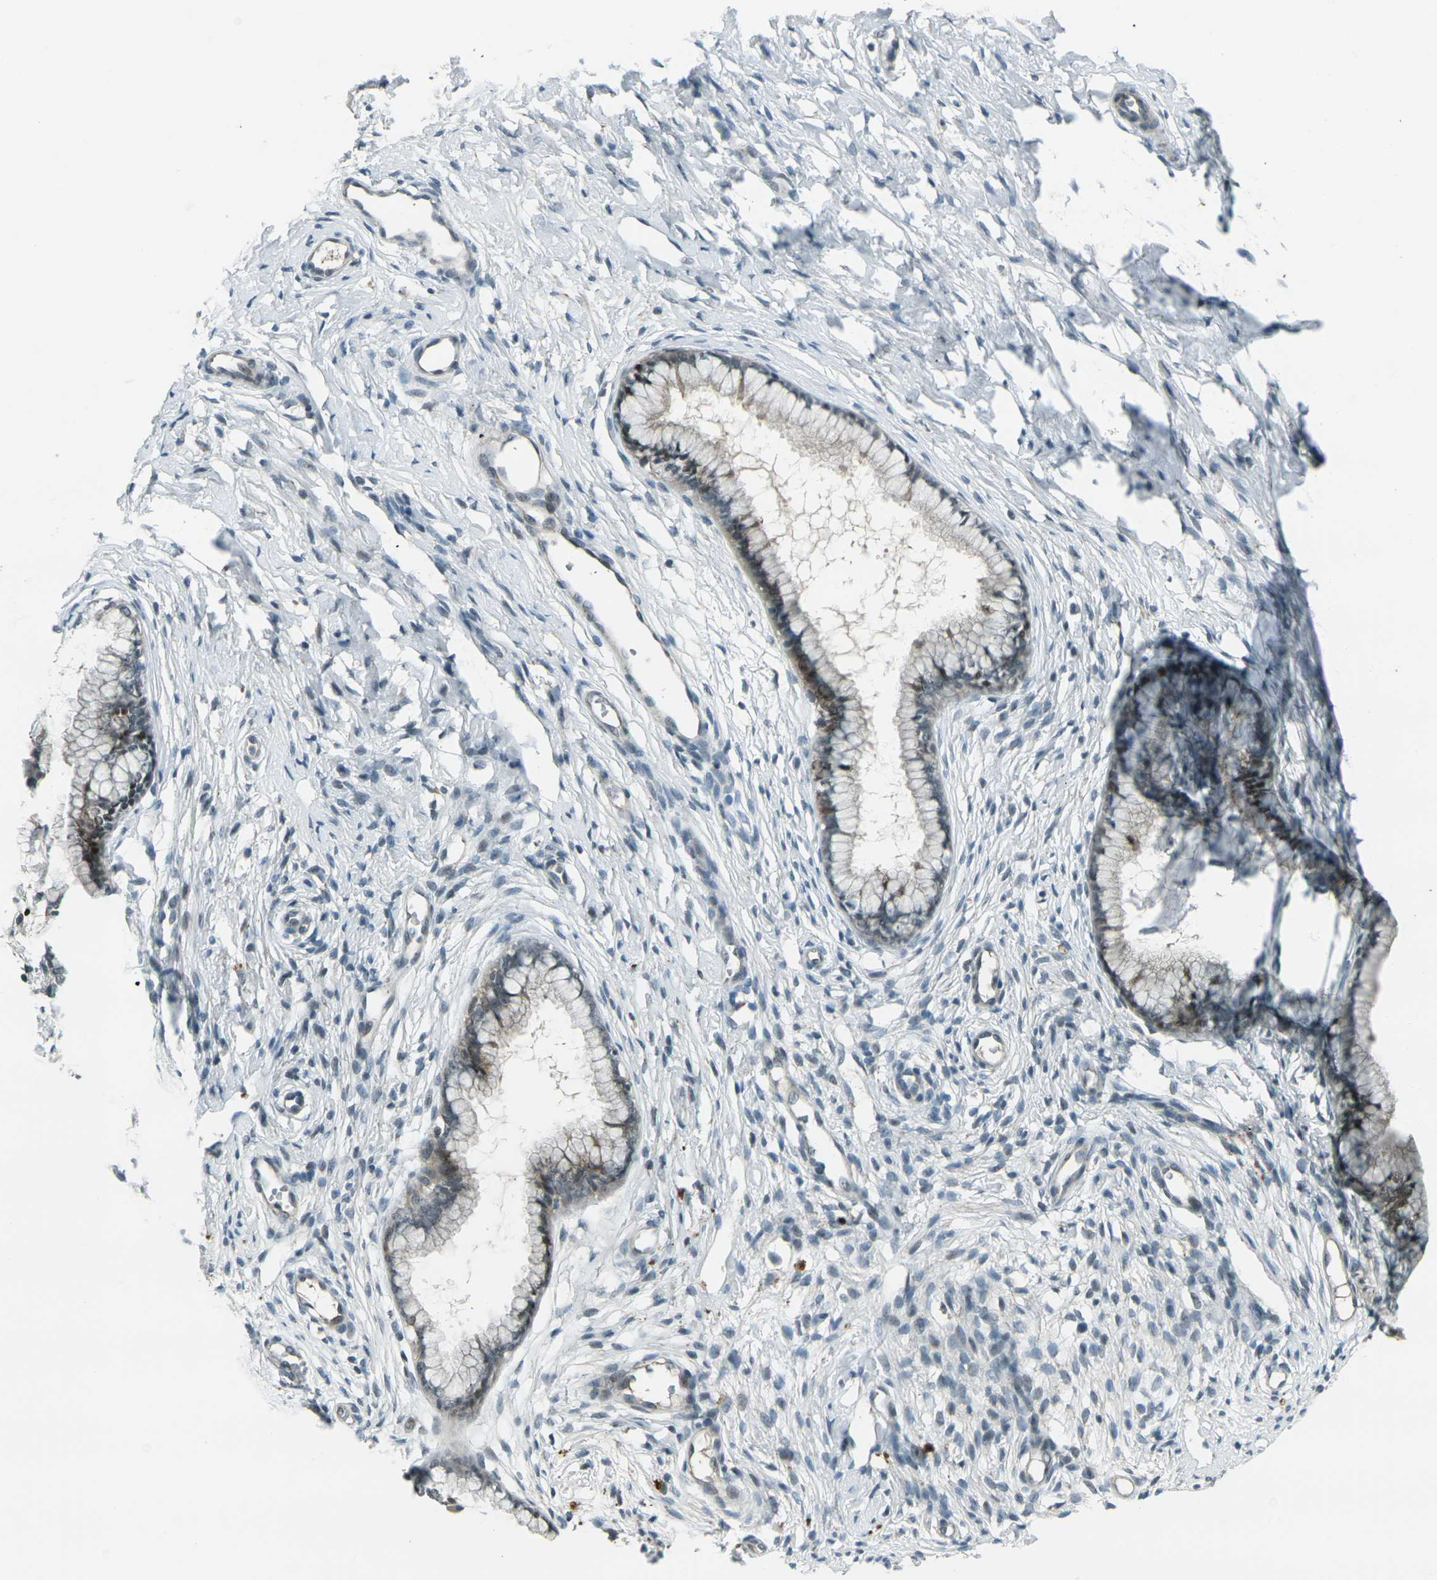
{"staining": {"intensity": "weak", "quantity": "<25%", "location": "cytoplasmic/membranous"}, "tissue": "cervix", "cell_type": "Glandular cells", "image_type": "normal", "snomed": [{"axis": "morphology", "description": "Normal tissue, NOS"}, {"axis": "topography", "description": "Cervix"}], "caption": "An image of cervix stained for a protein shows no brown staining in glandular cells. The staining is performed using DAB (3,3'-diaminobenzidine) brown chromogen with nuclei counter-stained in using hematoxylin.", "gene": "GPR19", "patient": {"sex": "female", "age": 65}}